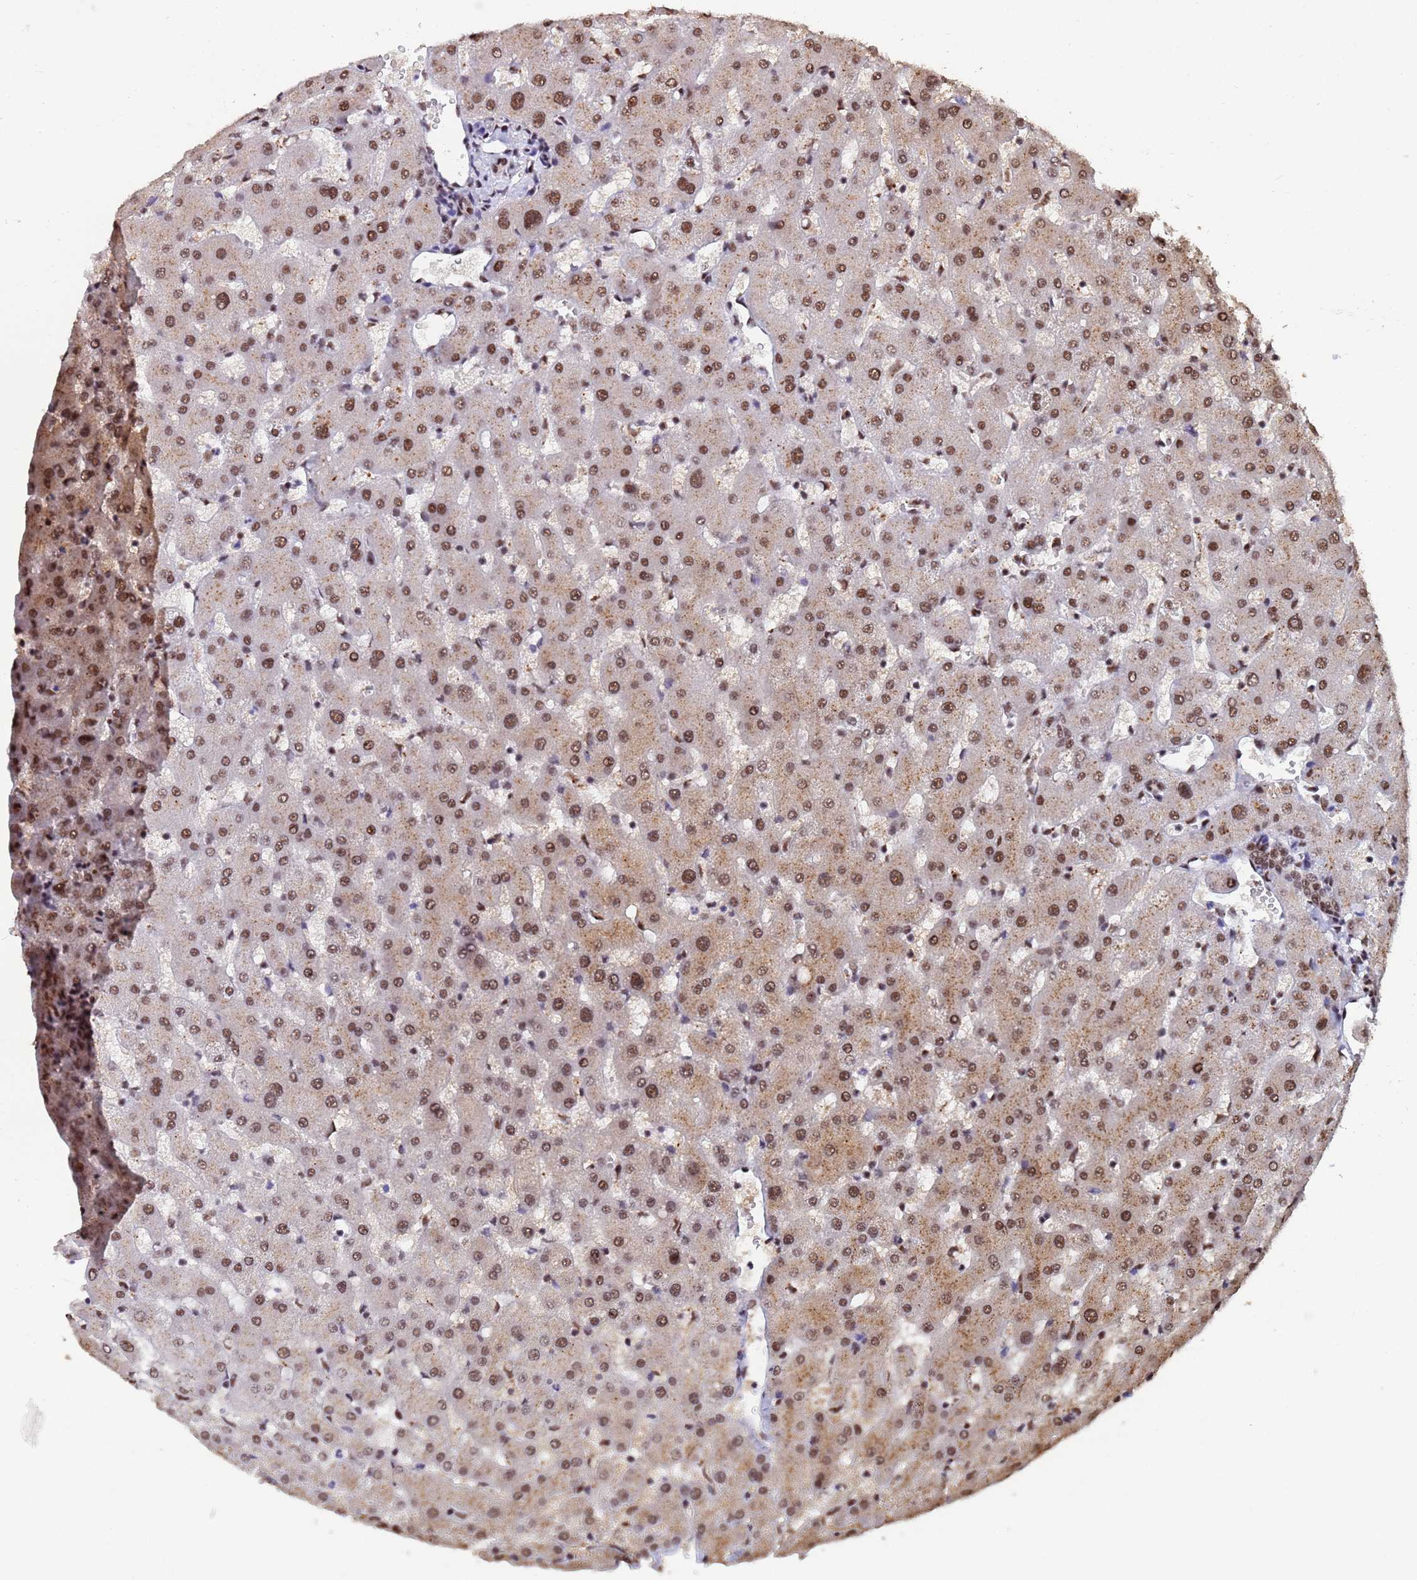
{"staining": {"intensity": "moderate", "quantity": ">75%", "location": "nuclear"}, "tissue": "liver", "cell_type": "Cholangiocytes", "image_type": "normal", "snomed": [{"axis": "morphology", "description": "Normal tissue, NOS"}, {"axis": "topography", "description": "Liver"}], "caption": "The image reveals staining of benign liver, revealing moderate nuclear protein staining (brown color) within cholangiocytes.", "gene": "SF3B2", "patient": {"sex": "female", "age": 63}}